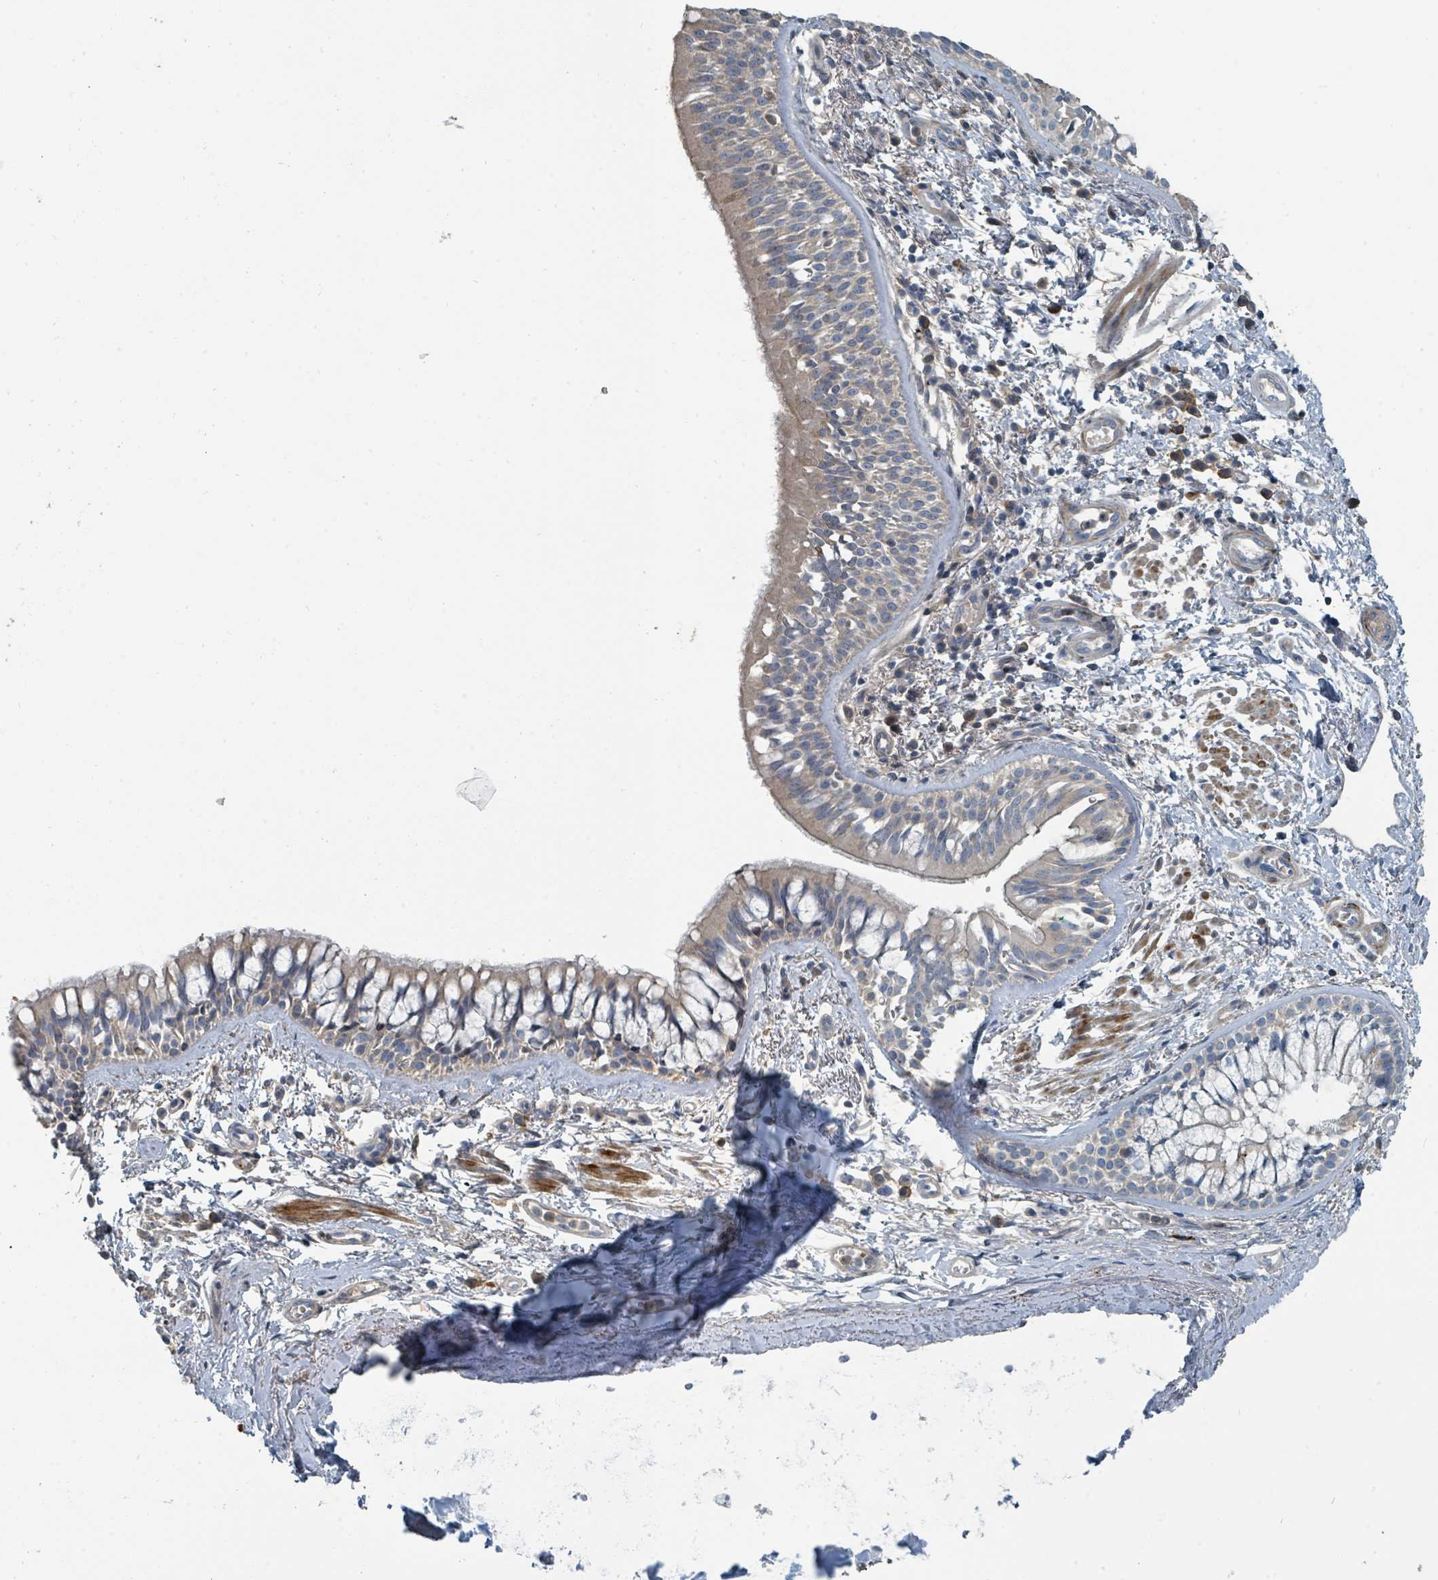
{"staining": {"intensity": "weak", "quantity": ">75%", "location": "cytoplasmic/membranous"}, "tissue": "bronchus", "cell_type": "Respiratory epithelial cells", "image_type": "normal", "snomed": [{"axis": "morphology", "description": "Normal tissue, NOS"}, {"axis": "topography", "description": "Lymph node"}, {"axis": "topography", "description": "Cartilage tissue"}, {"axis": "topography", "description": "Bronchus"}], "caption": "The immunohistochemical stain labels weak cytoplasmic/membranous staining in respiratory epithelial cells of unremarkable bronchus. (DAB (3,3'-diaminobenzidine) = brown stain, brightfield microscopy at high magnification).", "gene": "SLC44A5", "patient": {"sex": "female", "age": 70}}